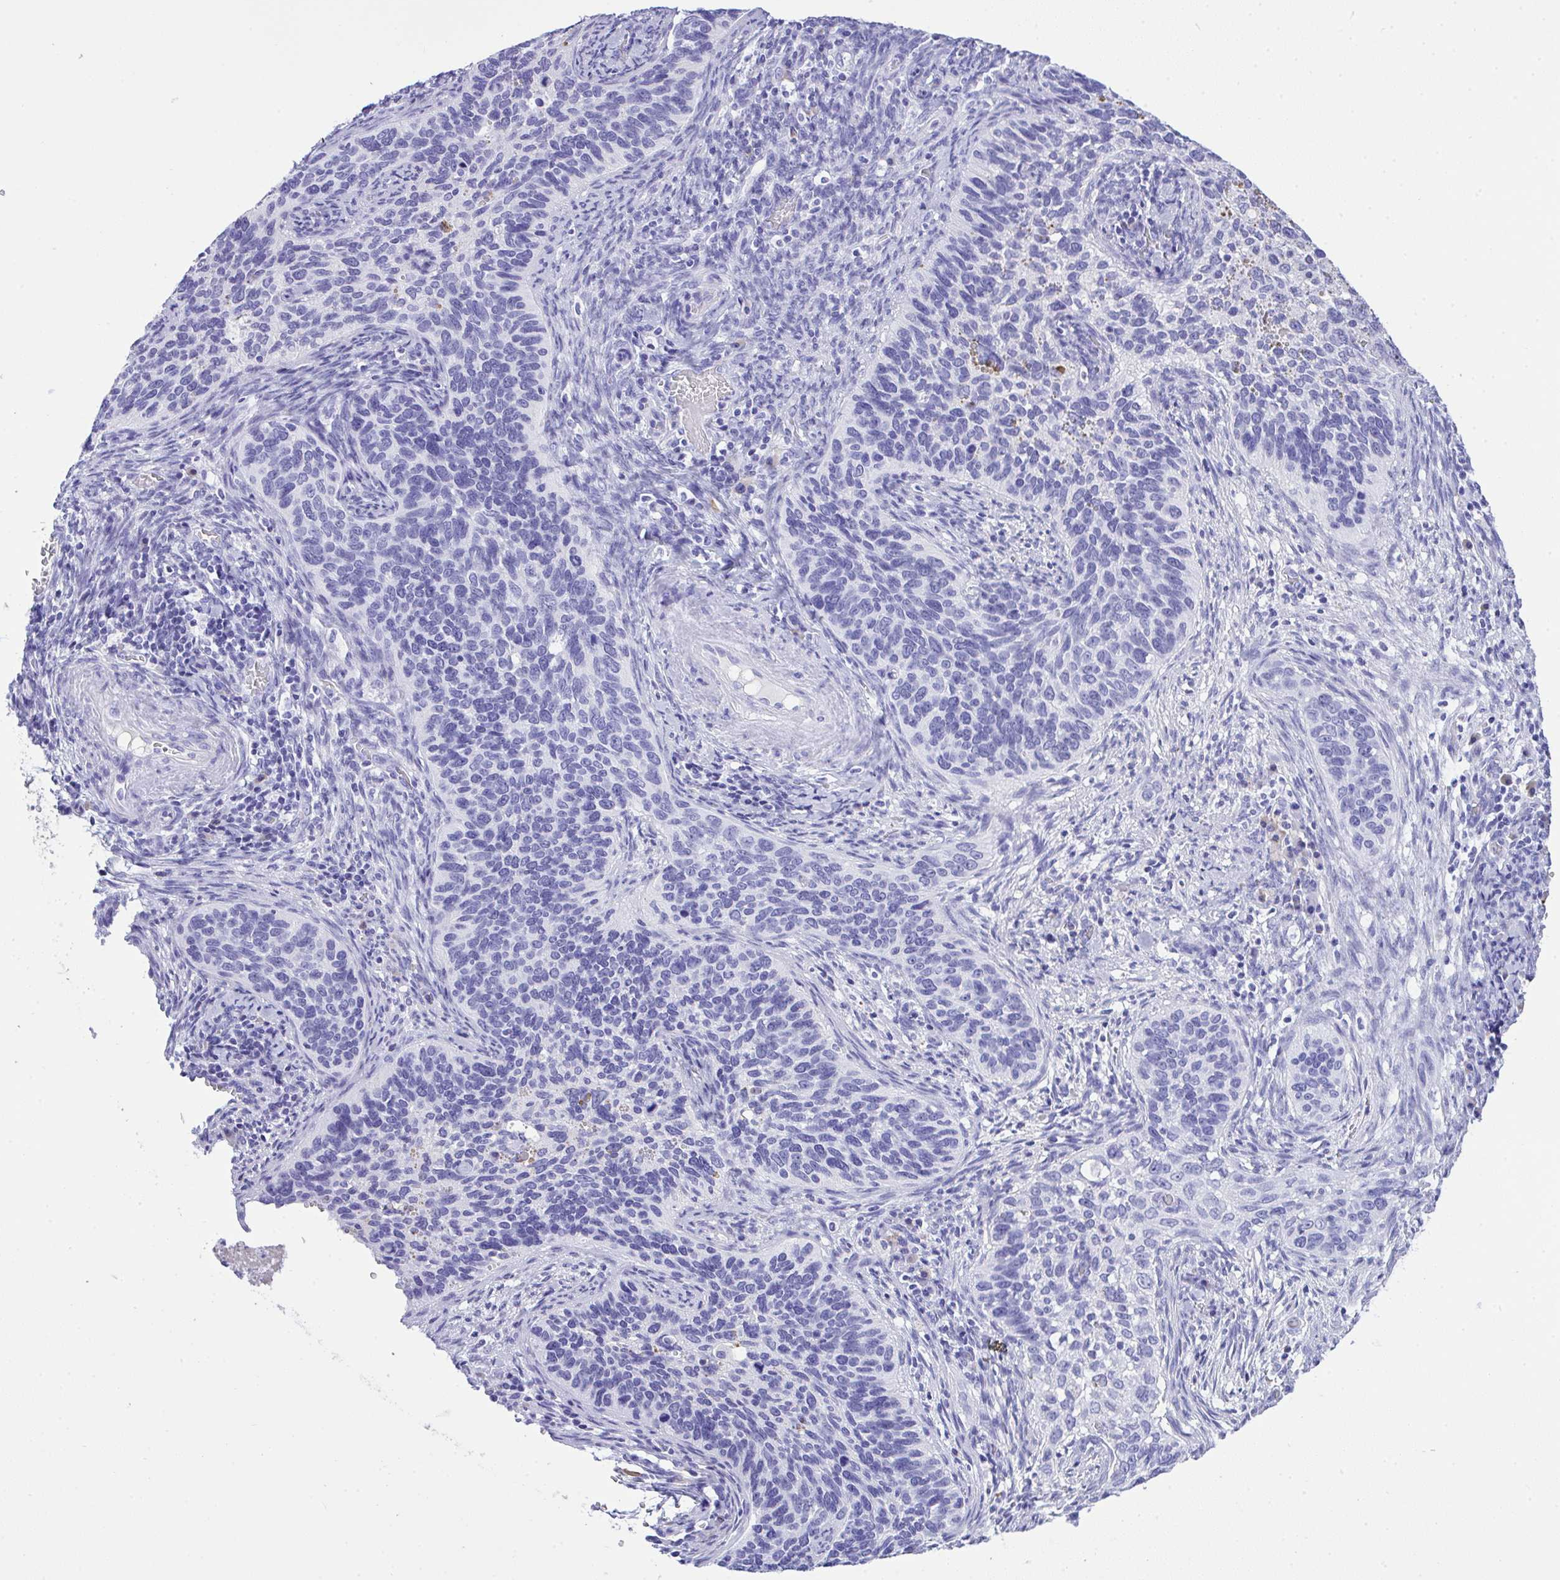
{"staining": {"intensity": "negative", "quantity": "none", "location": "none"}, "tissue": "cervical cancer", "cell_type": "Tumor cells", "image_type": "cancer", "snomed": [{"axis": "morphology", "description": "Squamous cell carcinoma, NOS"}, {"axis": "topography", "description": "Cervix"}], "caption": "A high-resolution image shows immunohistochemistry (IHC) staining of cervical squamous cell carcinoma, which shows no significant staining in tumor cells.", "gene": "AKR1D1", "patient": {"sex": "female", "age": 51}}